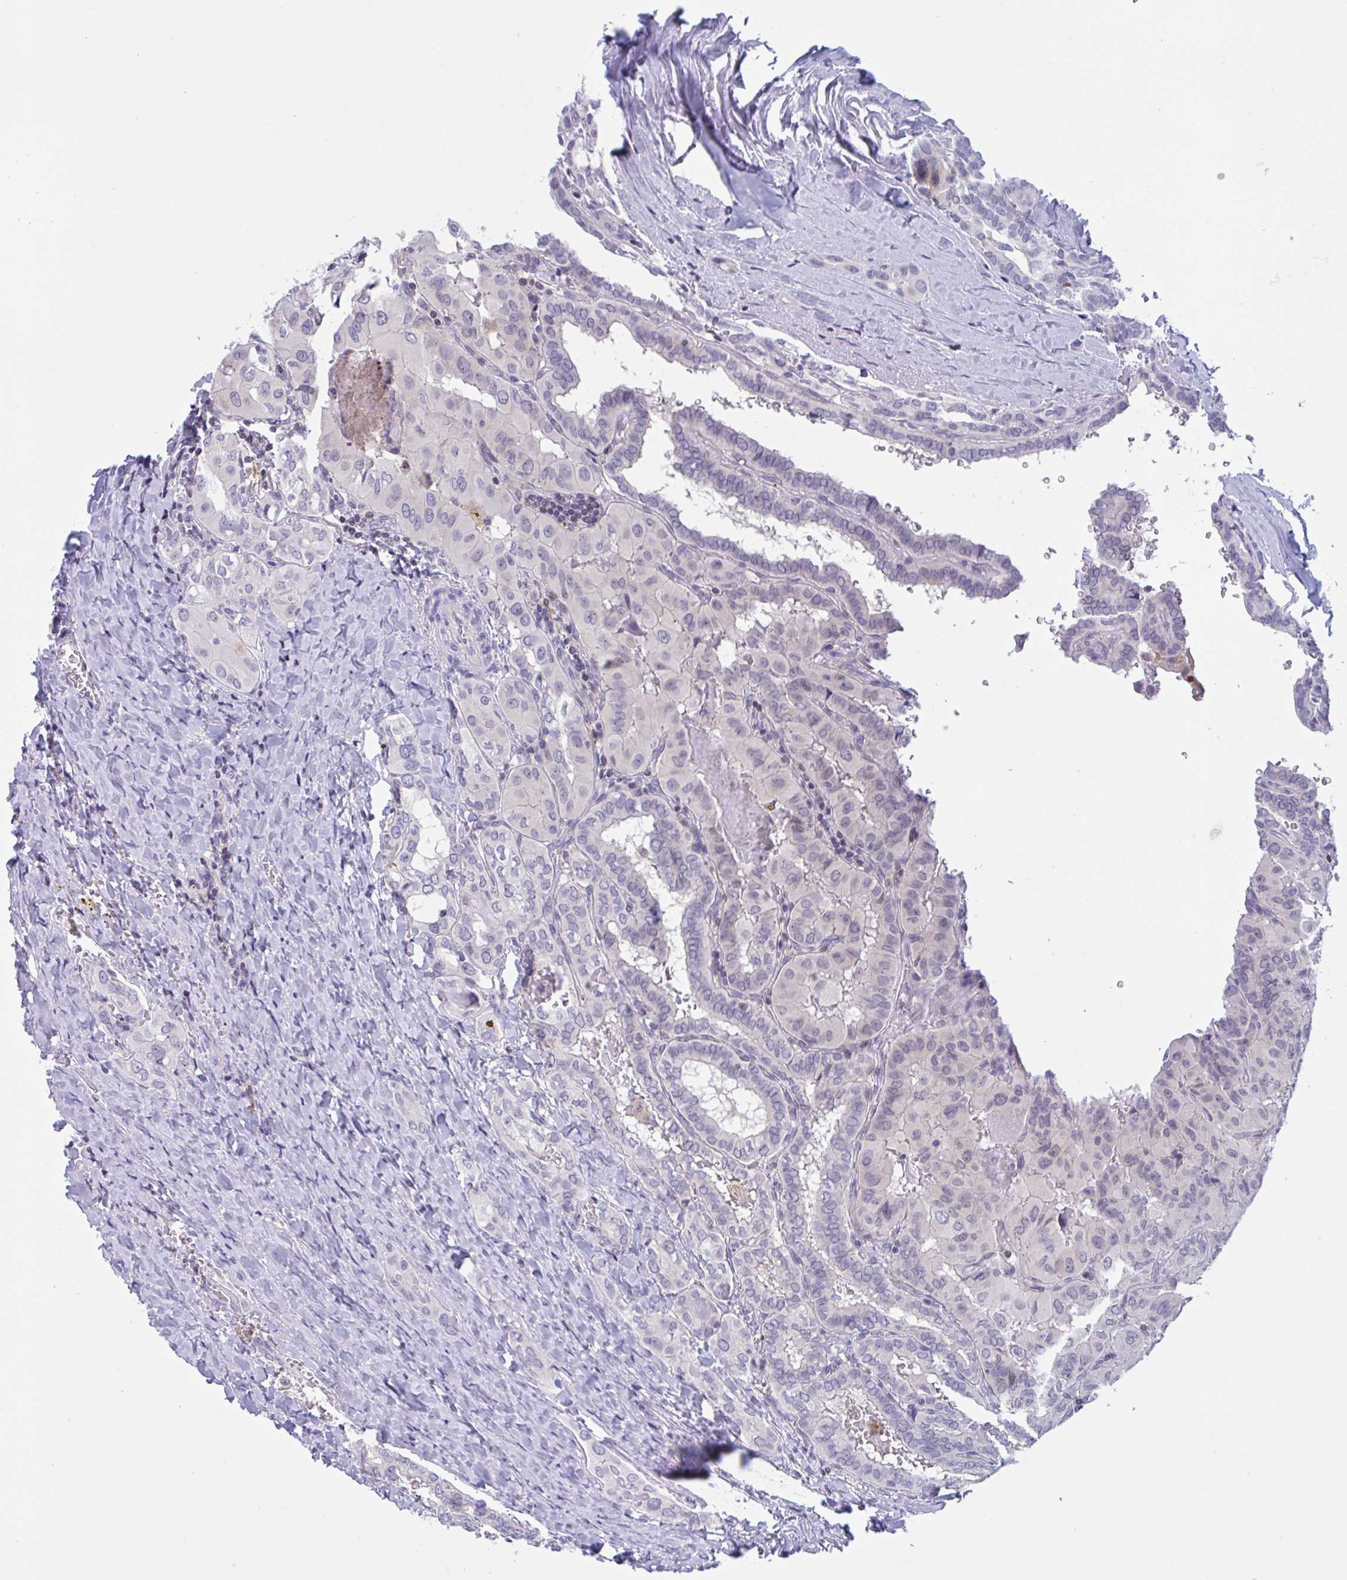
{"staining": {"intensity": "negative", "quantity": "none", "location": "none"}, "tissue": "thyroid cancer", "cell_type": "Tumor cells", "image_type": "cancer", "snomed": [{"axis": "morphology", "description": "Papillary adenocarcinoma, NOS"}, {"axis": "topography", "description": "Thyroid gland"}], "caption": "Protein analysis of thyroid cancer reveals no significant expression in tumor cells.", "gene": "SNX11", "patient": {"sex": "female", "age": 46}}